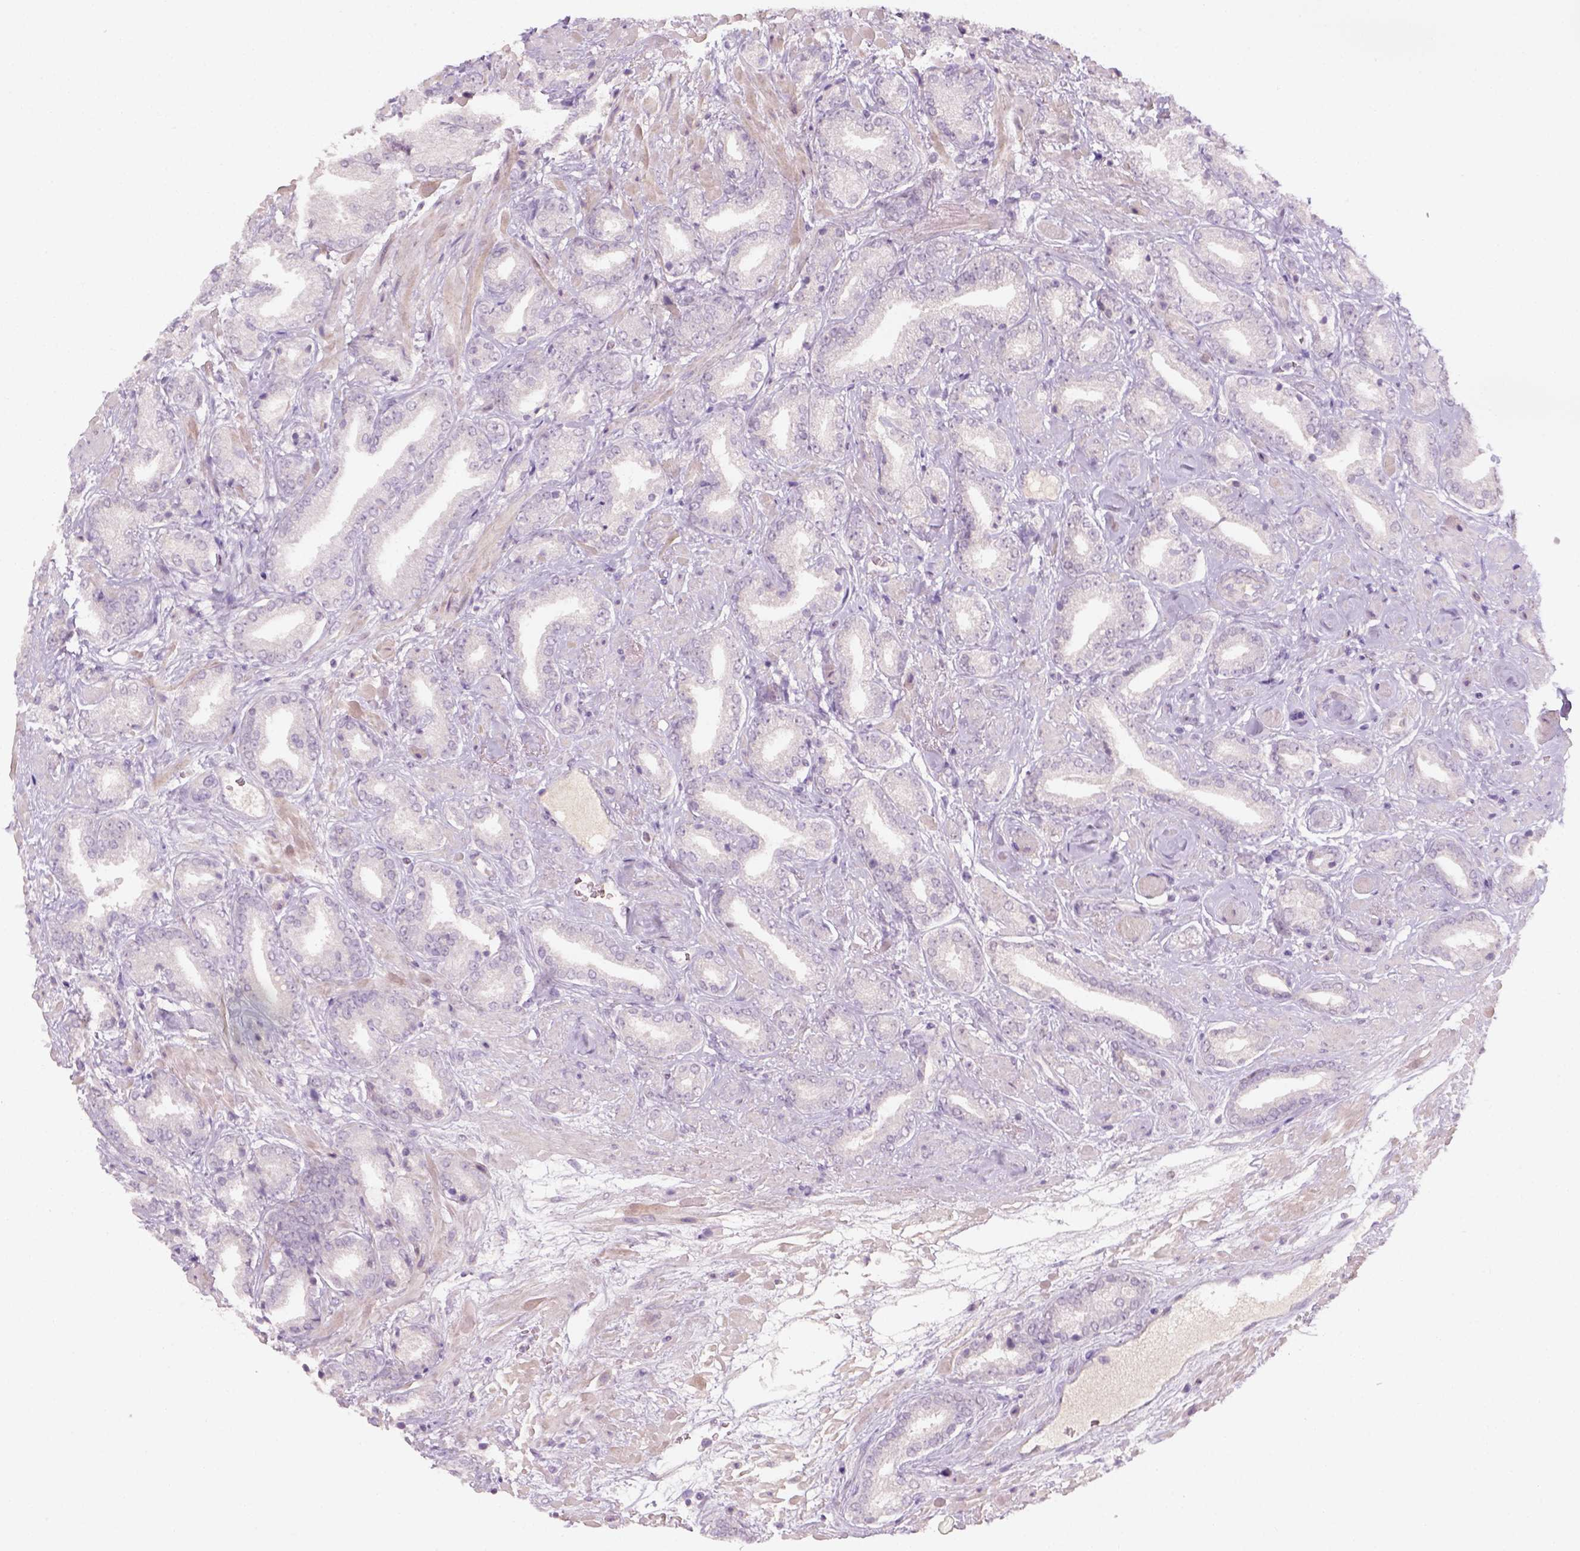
{"staining": {"intensity": "negative", "quantity": "none", "location": "none"}, "tissue": "prostate cancer", "cell_type": "Tumor cells", "image_type": "cancer", "snomed": [{"axis": "morphology", "description": "Adenocarcinoma, High grade"}, {"axis": "topography", "description": "Prostate"}], "caption": "Histopathology image shows no protein expression in tumor cells of prostate cancer (adenocarcinoma (high-grade)) tissue.", "gene": "GFI1B", "patient": {"sex": "male", "age": 56}}